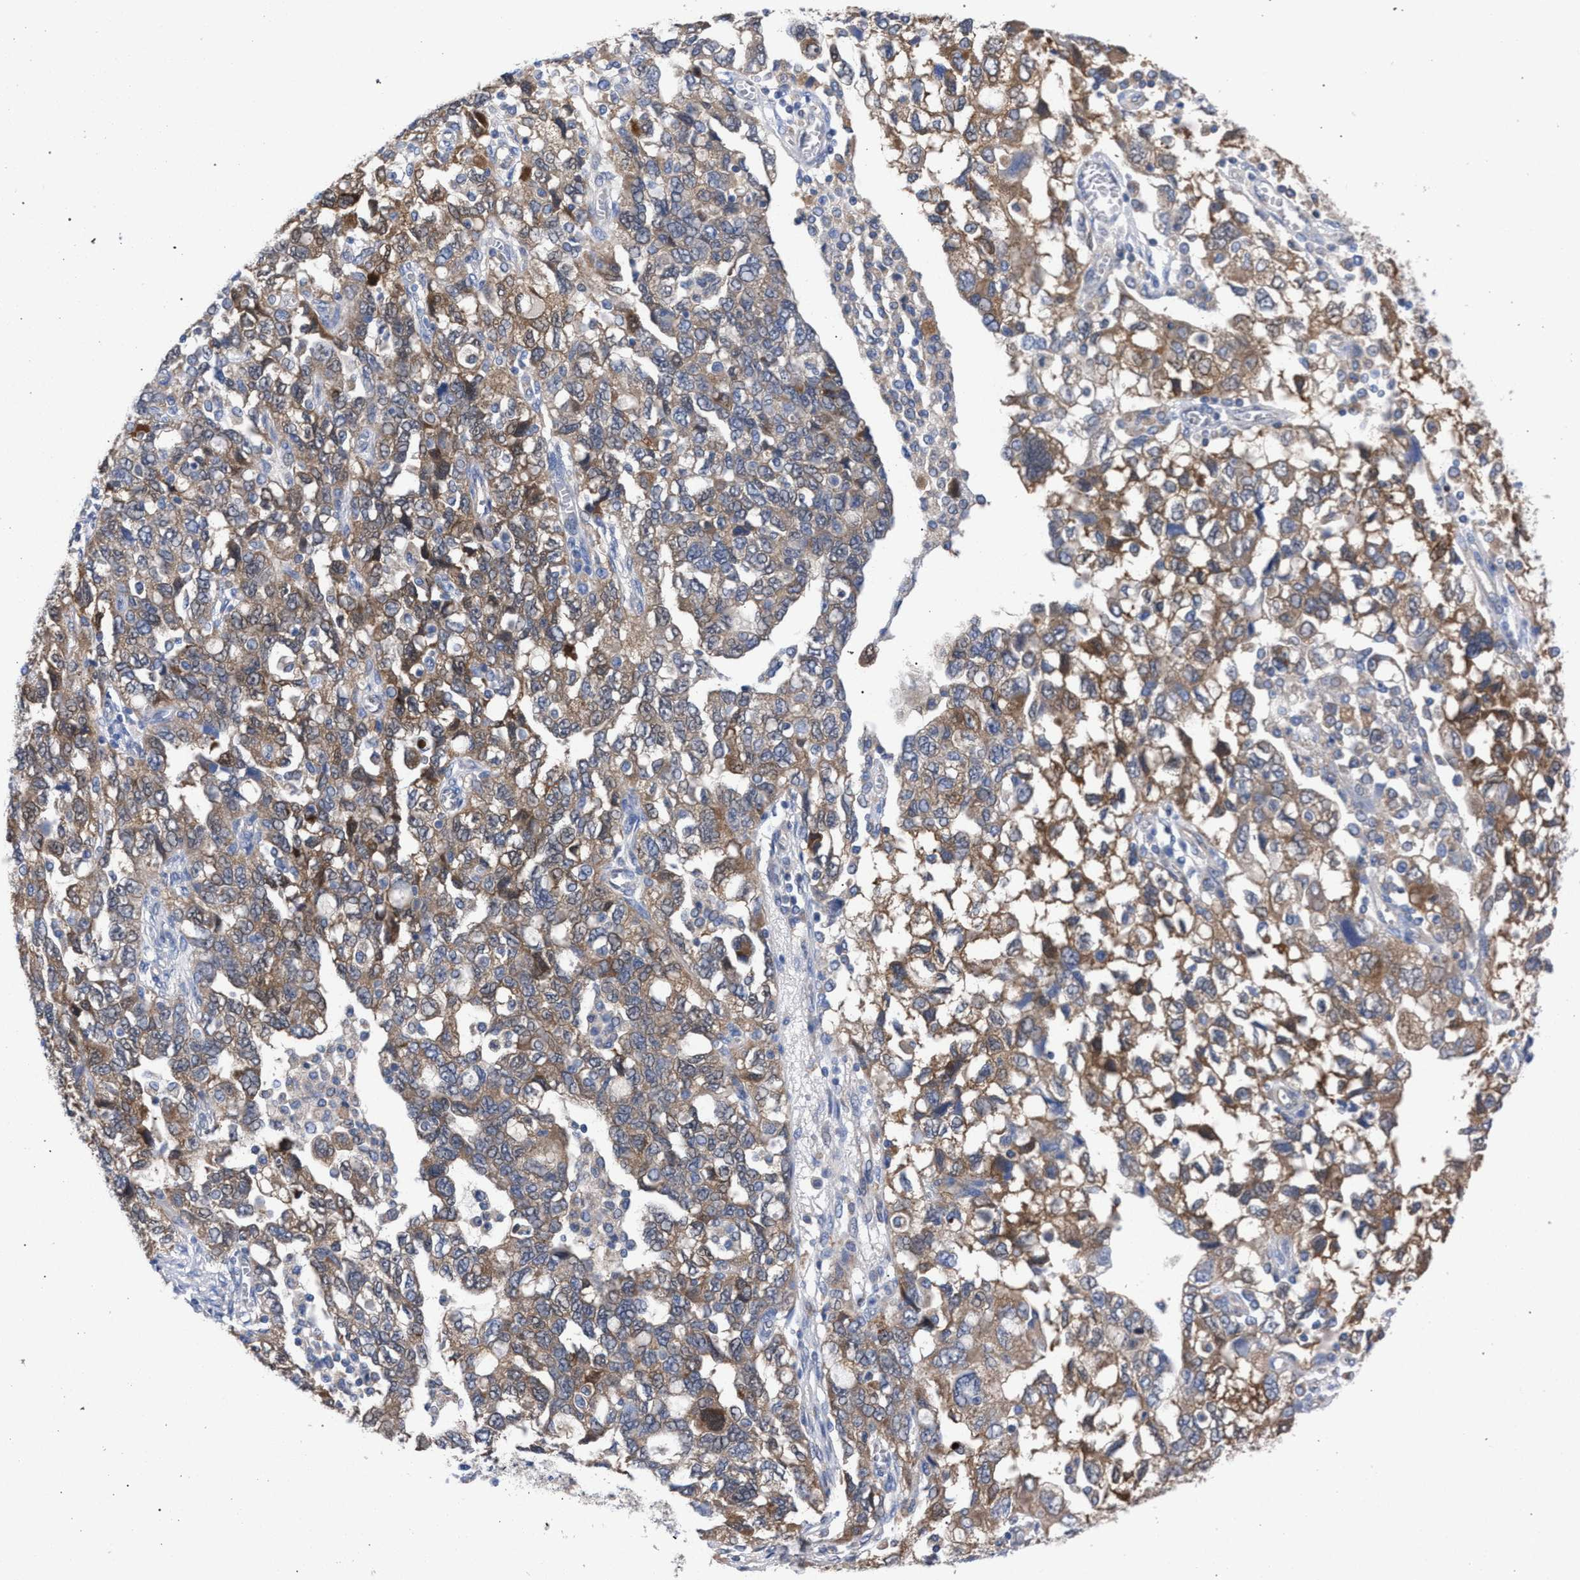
{"staining": {"intensity": "moderate", "quantity": ">75%", "location": "cytoplasmic/membranous"}, "tissue": "ovarian cancer", "cell_type": "Tumor cells", "image_type": "cancer", "snomed": [{"axis": "morphology", "description": "Carcinoma, NOS"}, {"axis": "morphology", "description": "Cystadenocarcinoma, serous, NOS"}, {"axis": "topography", "description": "Ovary"}], "caption": "This micrograph demonstrates immunohistochemistry staining of human ovarian cancer (carcinoma), with medium moderate cytoplasmic/membranous staining in about >75% of tumor cells.", "gene": "GMPR", "patient": {"sex": "female", "age": 69}}